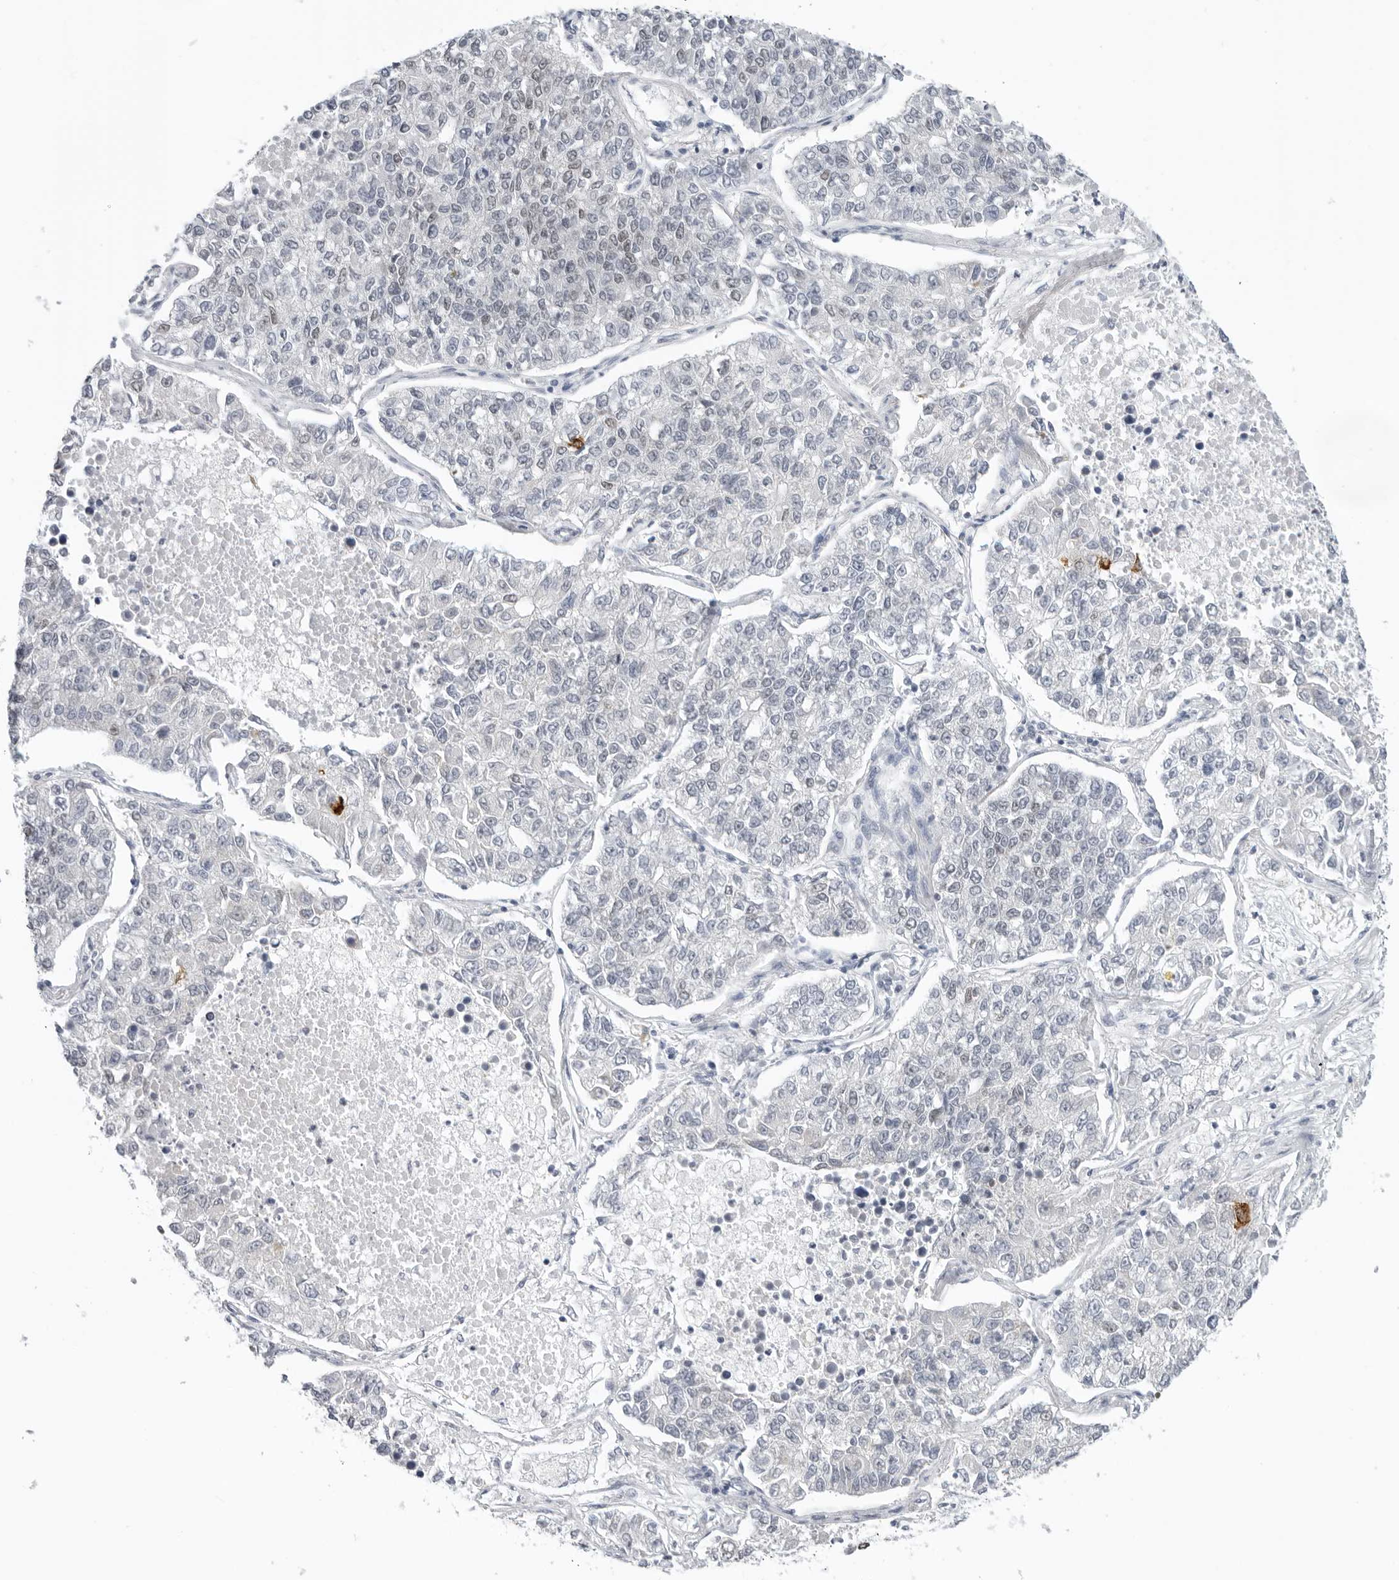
{"staining": {"intensity": "negative", "quantity": "none", "location": "none"}, "tissue": "lung cancer", "cell_type": "Tumor cells", "image_type": "cancer", "snomed": [{"axis": "morphology", "description": "Adenocarcinoma, NOS"}, {"axis": "topography", "description": "Lung"}], "caption": "The micrograph demonstrates no staining of tumor cells in lung cancer.", "gene": "FOXK2", "patient": {"sex": "male", "age": 49}}